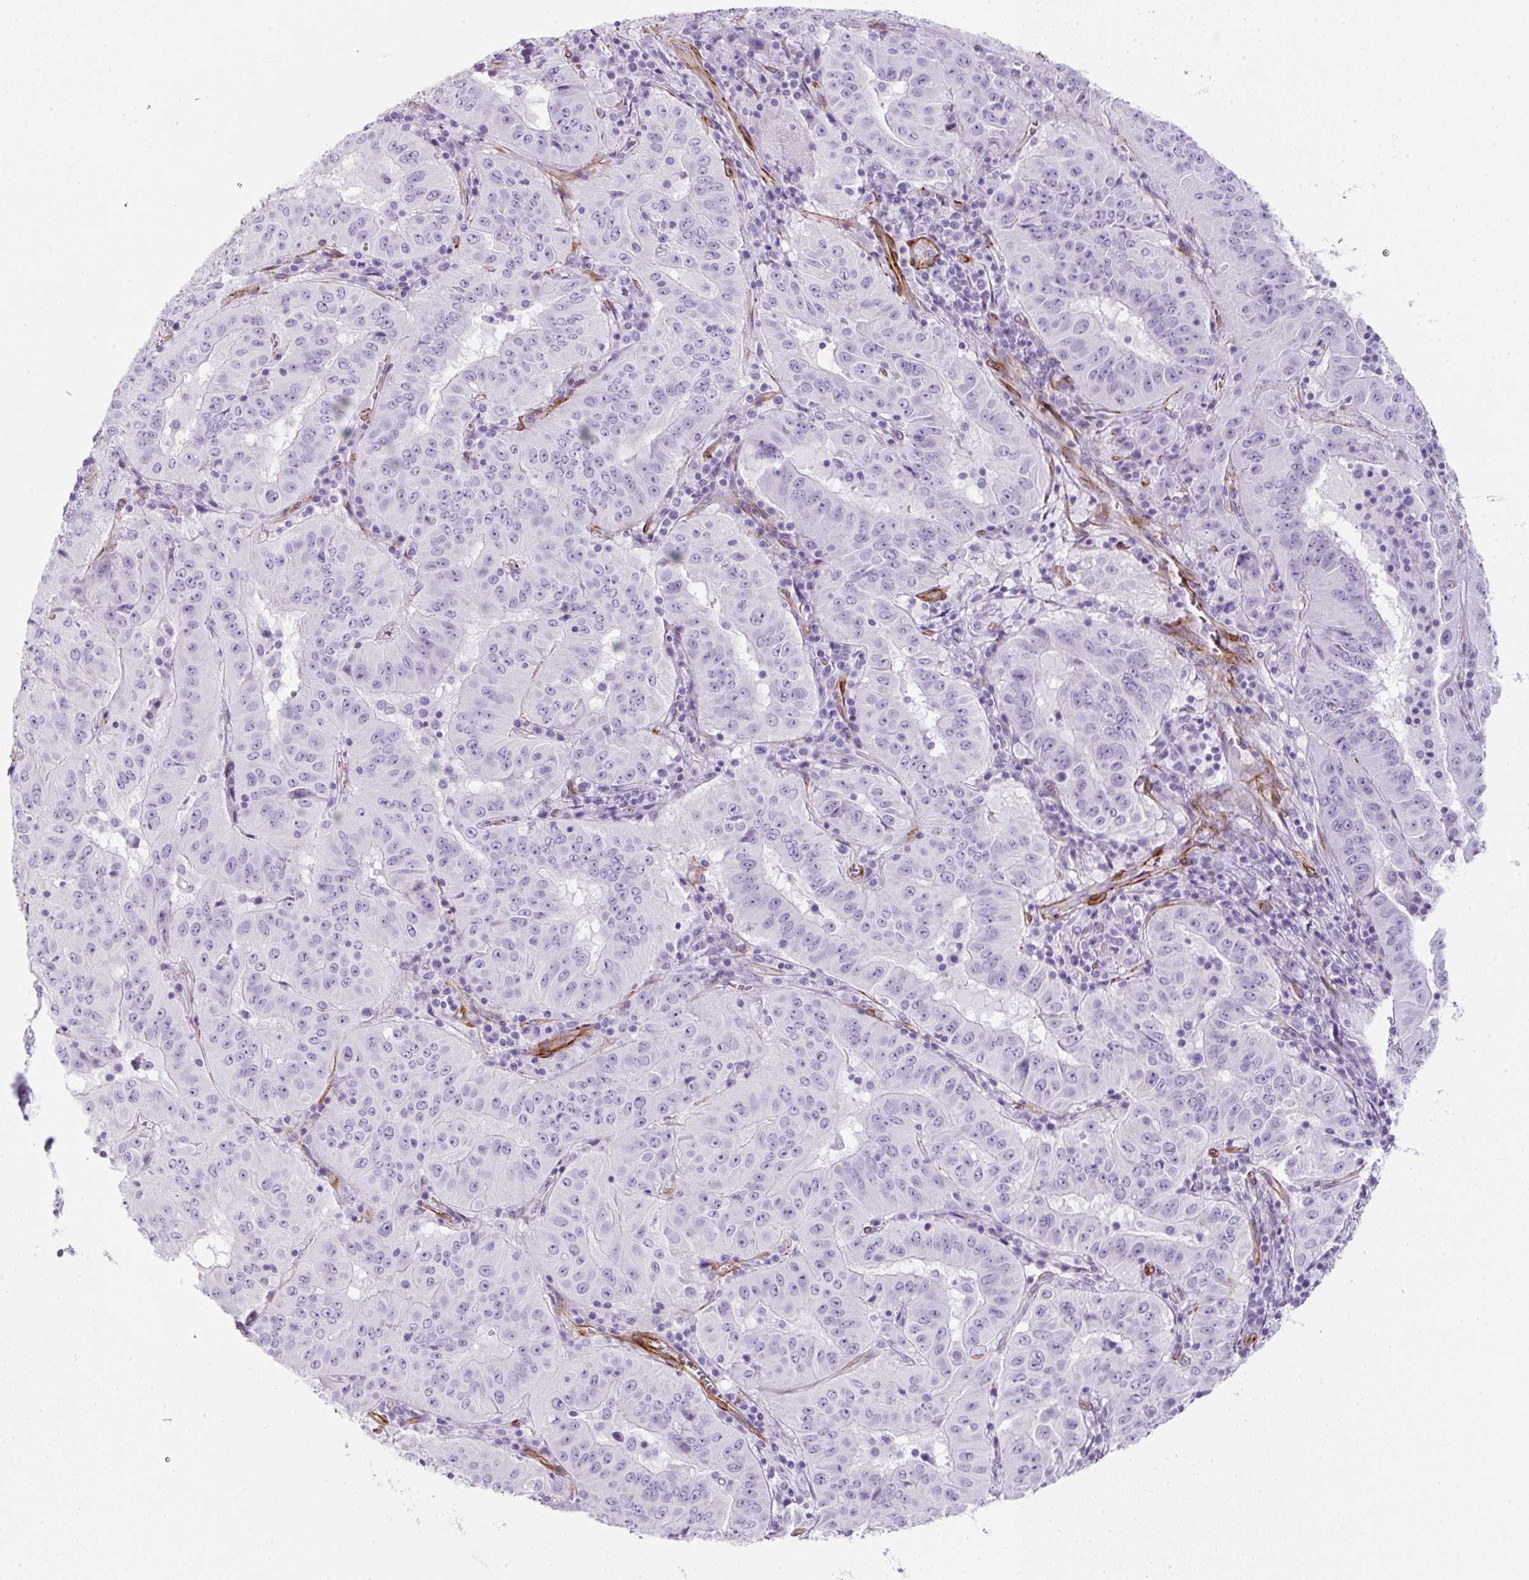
{"staining": {"intensity": "negative", "quantity": "none", "location": "none"}, "tissue": "pancreatic cancer", "cell_type": "Tumor cells", "image_type": "cancer", "snomed": [{"axis": "morphology", "description": "Adenocarcinoma, NOS"}, {"axis": "topography", "description": "Pancreas"}], "caption": "This photomicrograph is of adenocarcinoma (pancreatic) stained with immunohistochemistry to label a protein in brown with the nuclei are counter-stained blue. There is no staining in tumor cells.", "gene": "CAVIN3", "patient": {"sex": "male", "age": 63}}